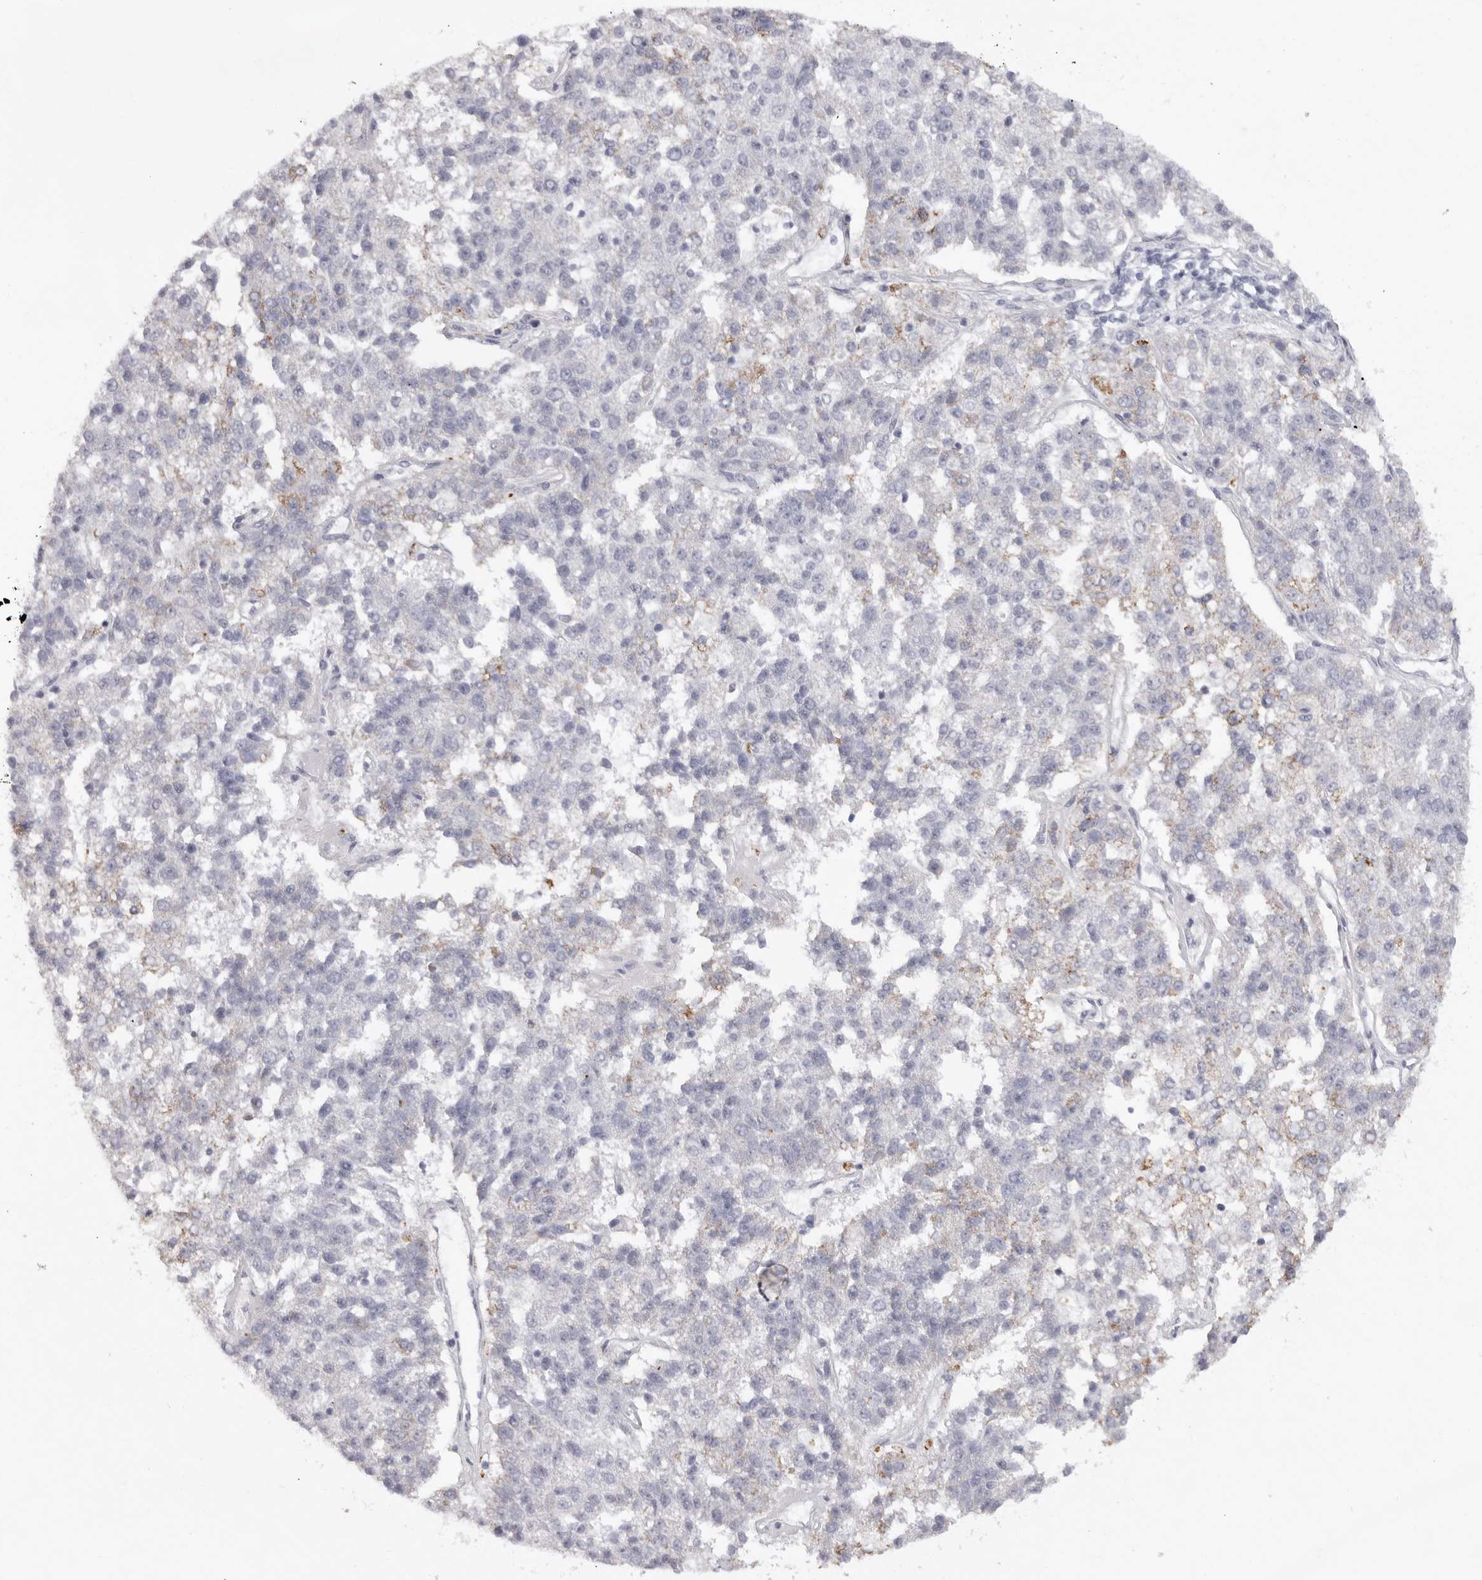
{"staining": {"intensity": "moderate", "quantity": "<25%", "location": "cytoplasmic/membranous"}, "tissue": "pancreatic cancer", "cell_type": "Tumor cells", "image_type": "cancer", "snomed": [{"axis": "morphology", "description": "Adenocarcinoma, NOS"}, {"axis": "topography", "description": "Pancreas"}], "caption": "IHC (DAB (3,3'-diaminobenzidine)) staining of pancreatic adenocarcinoma demonstrates moderate cytoplasmic/membranous protein positivity in about <25% of tumor cells.", "gene": "ELP3", "patient": {"sex": "female", "age": 61}}